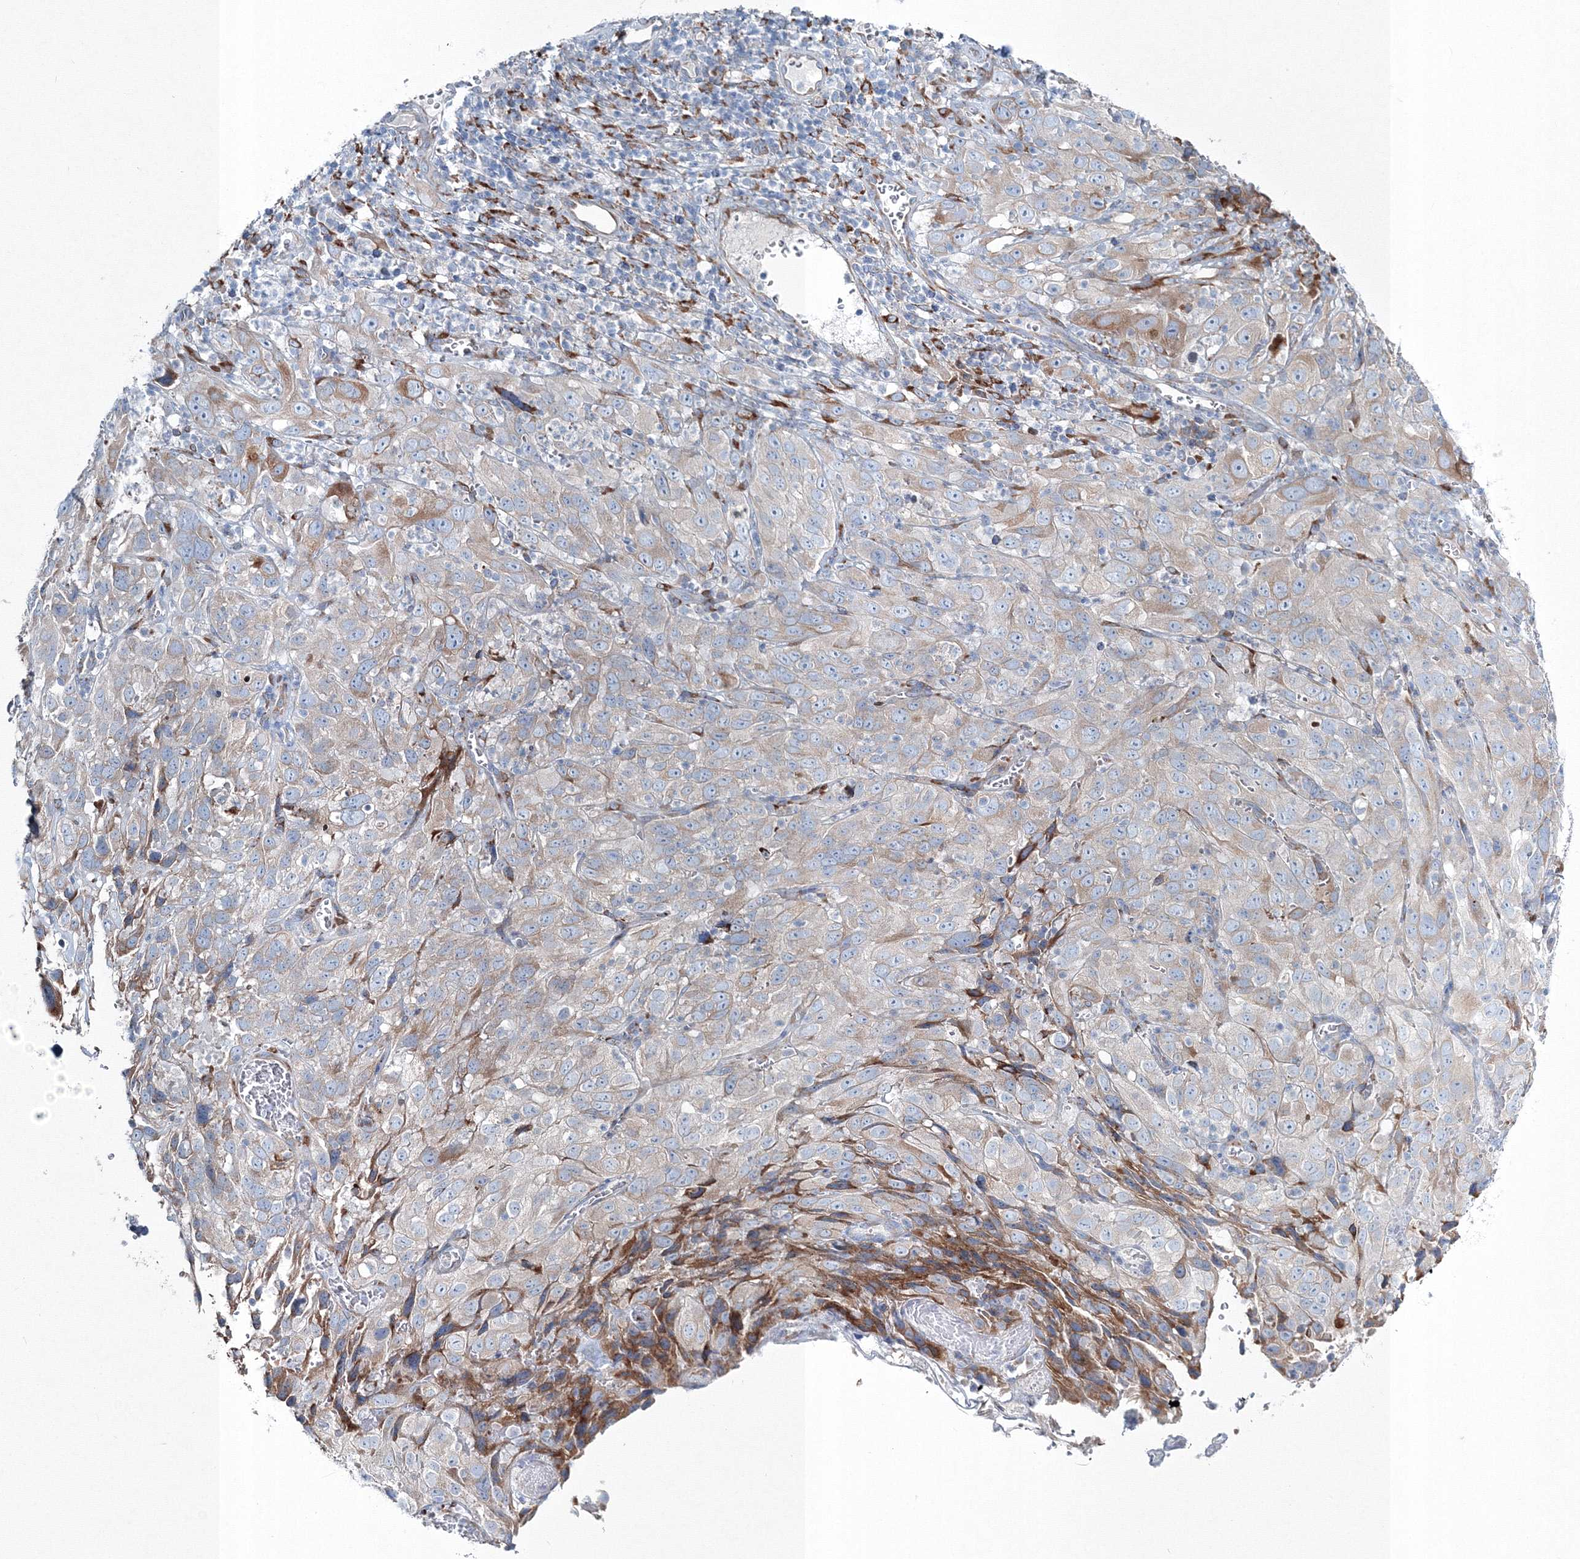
{"staining": {"intensity": "negative", "quantity": "none", "location": "none"}, "tissue": "cervical cancer", "cell_type": "Tumor cells", "image_type": "cancer", "snomed": [{"axis": "morphology", "description": "Squamous cell carcinoma, NOS"}, {"axis": "topography", "description": "Cervix"}], "caption": "Tumor cells are negative for protein expression in human cervical cancer (squamous cell carcinoma).", "gene": "RCN1", "patient": {"sex": "female", "age": 32}}